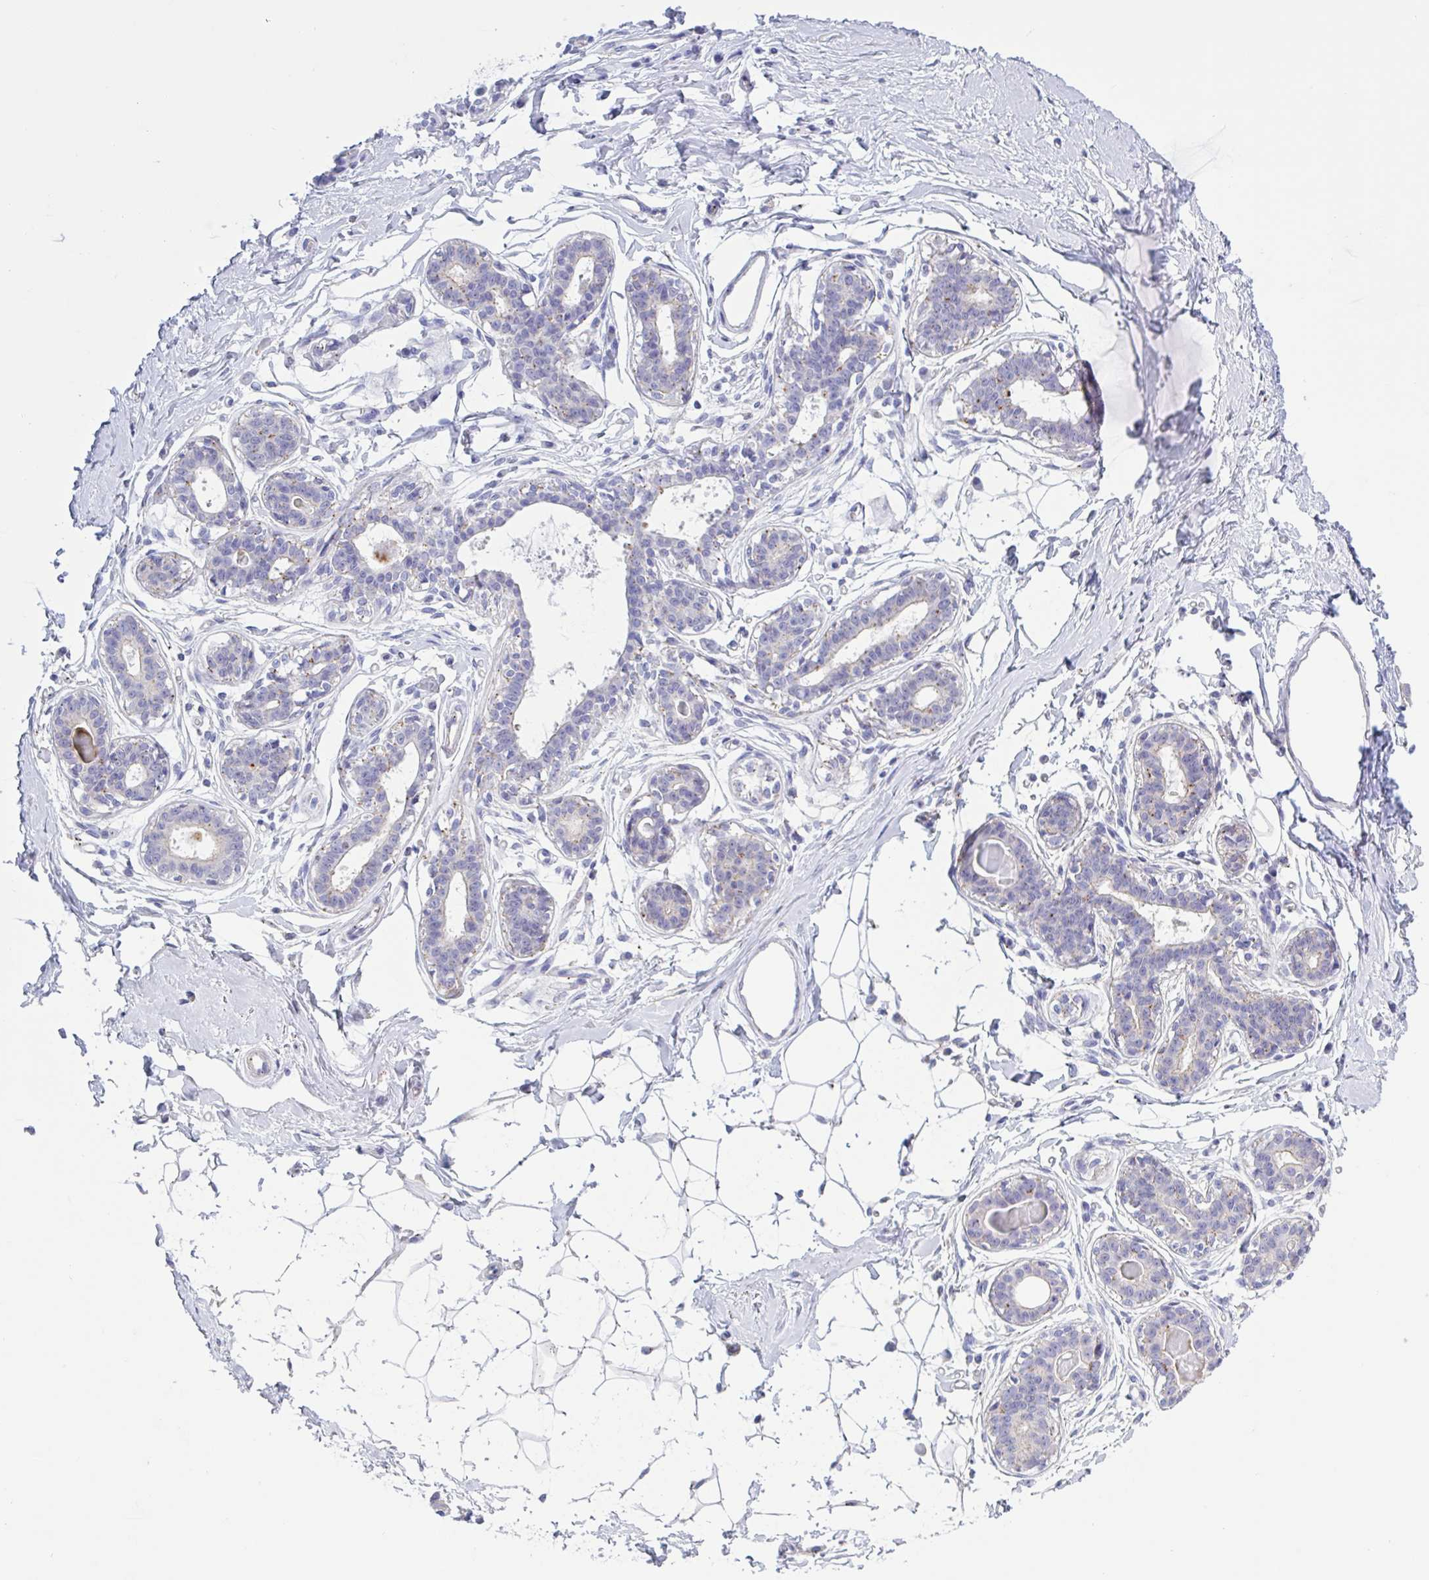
{"staining": {"intensity": "negative", "quantity": "none", "location": "none"}, "tissue": "breast", "cell_type": "Adipocytes", "image_type": "normal", "snomed": [{"axis": "morphology", "description": "Normal tissue, NOS"}, {"axis": "topography", "description": "Breast"}], "caption": "The histopathology image exhibits no staining of adipocytes in benign breast. (DAB immunohistochemistry, high magnification).", "gene": "CHMP5", "patient": {"sex": "female", "age": 45}}